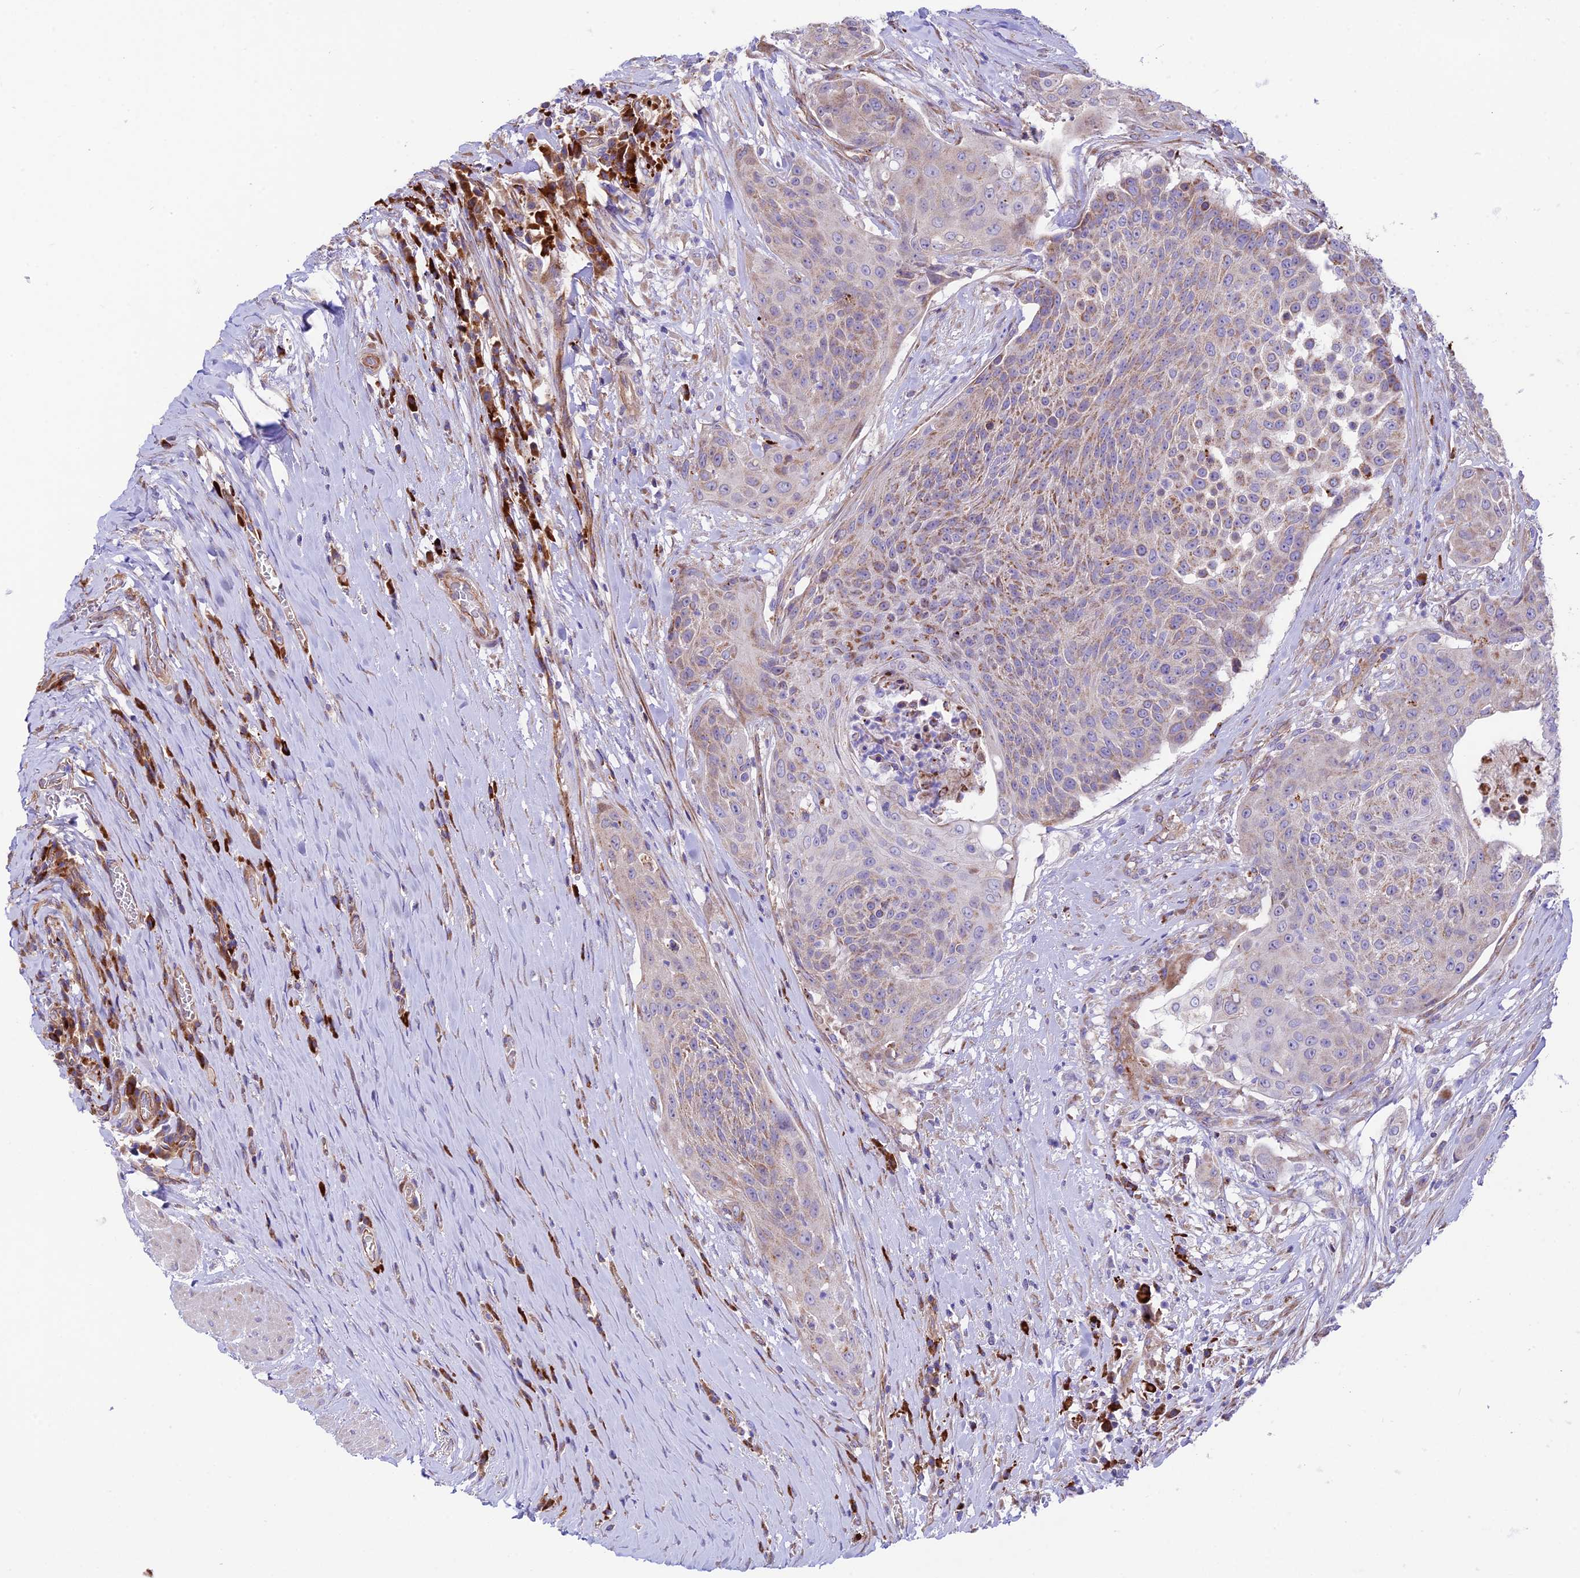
{"staining": {"intensity": "weak", "quantity": "25%-75%", "location": "cytoplasmic/membranous"}, "tissue": "urothelial cancer", "cell_type": "Tumor cells", "image_type": "cancer", "snomed": [{"axis": "morphology", "description": "Urothelial carcinoma, High grade"}, {"axis": "topography", "description": "Urinary bladder"}], "caption": "Immunohistochemistry (IHC) histopathology image of neoplastic tissue: urothelial cancer stained using IHC exhibits low levels of weak protein expression localized specifically in the cytoplasmic/membranous of tumor cells, appearing as a cytoplasmic/membranous brown color.", "gene": "VPS13C", "patient": {"sex": "female", "age": 63}}